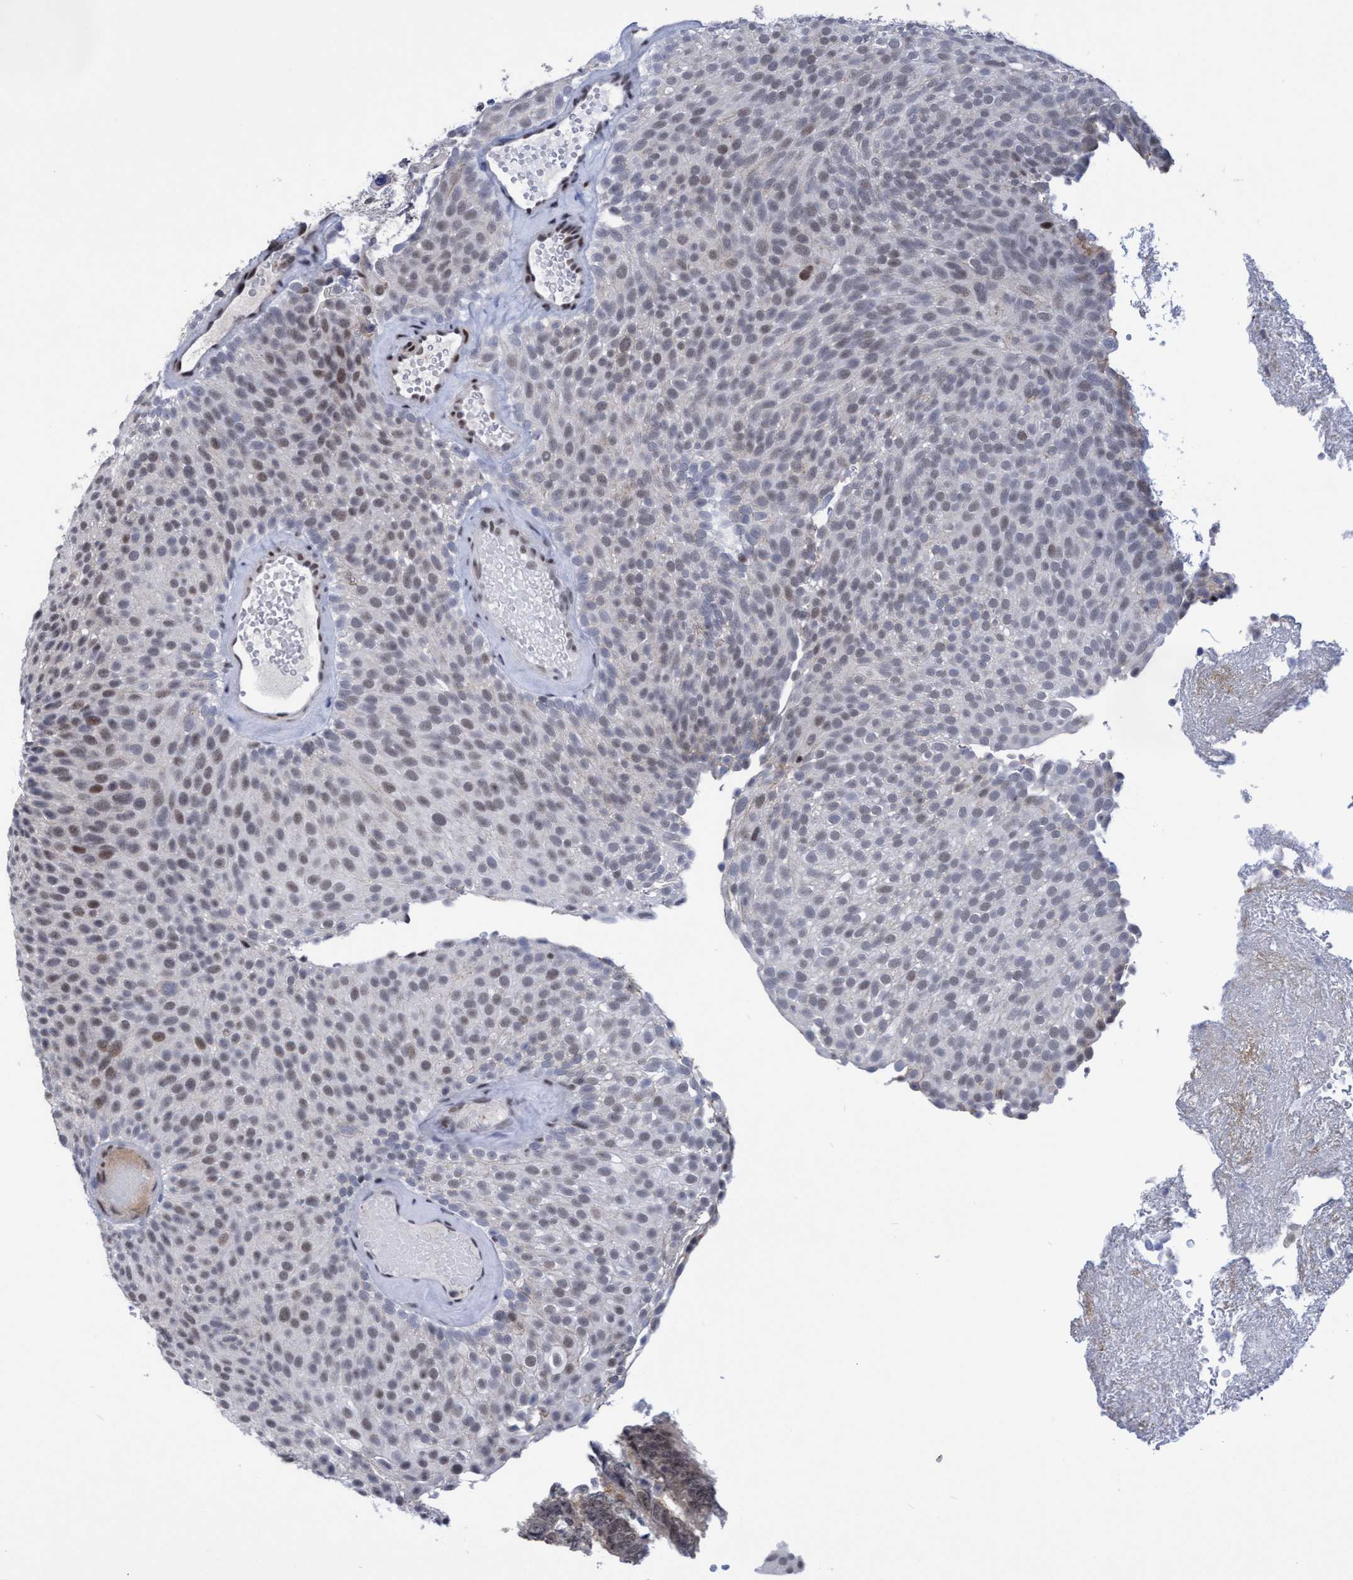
{"staining": {"intensity": "weak", "quantity": "<25%", "location": "nuclear"}, "tissue": "urothelial cancer", "cell_type": "Tumor cells", "image_type": "cancer", "snomed": [{"axis": "morphology", "description": "Urothelial carcinoma, Low grade"}, {"axis": "topography", "description": "Urinary bladder"}], "caption": "Immunohistochemistry (IHC) histopathology image of neoplastic tissue: human low-grade urothelial carcinoma stained with DAB (3,3'-diaminobenzidine) displays no significant protein positivity in tumor cells. (DAB (3,3'-diaminobenzidine) immunohistochemistry with hematoxylin counter stain).", "gene": "C9orf78", "patient": {"sex": "male", "age": 78}}